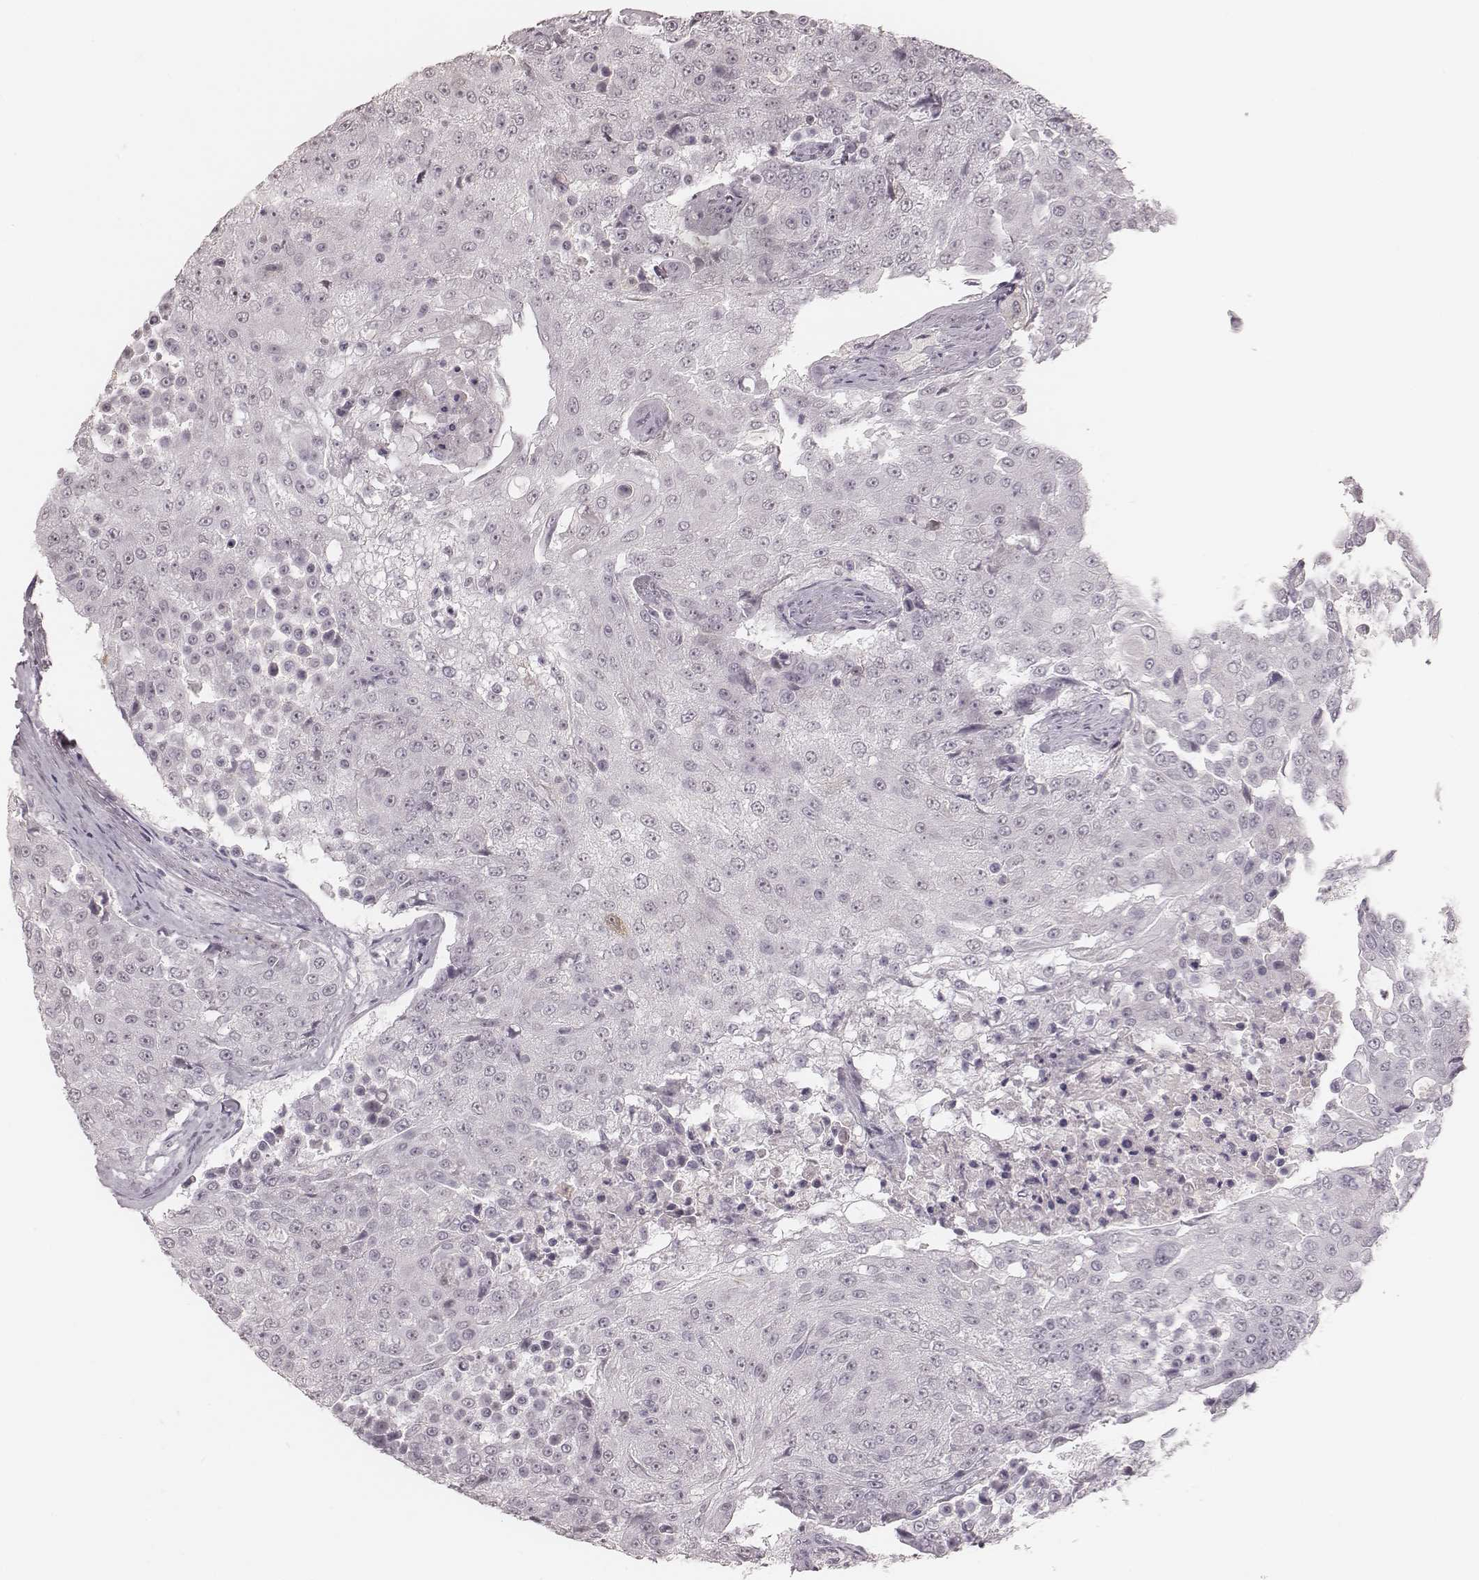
{"staining": {"intensity": "negative", "quantity": "none", "location": "none"}, "tissue": "urothelial cancer", "cell_type": "Tumor cells", "image_type": "cancer", "snomed": [{"axis": "morphology", "description": "Urothelial carcinoma, High grade"}, {"axis": "topography", "description": "Urinary bladder"}], "caption": "Tumor cells show no significant protein expression in urothelial cancer.", "gene": "MSX1", "patient": {"sex": "female", "age": 63}}